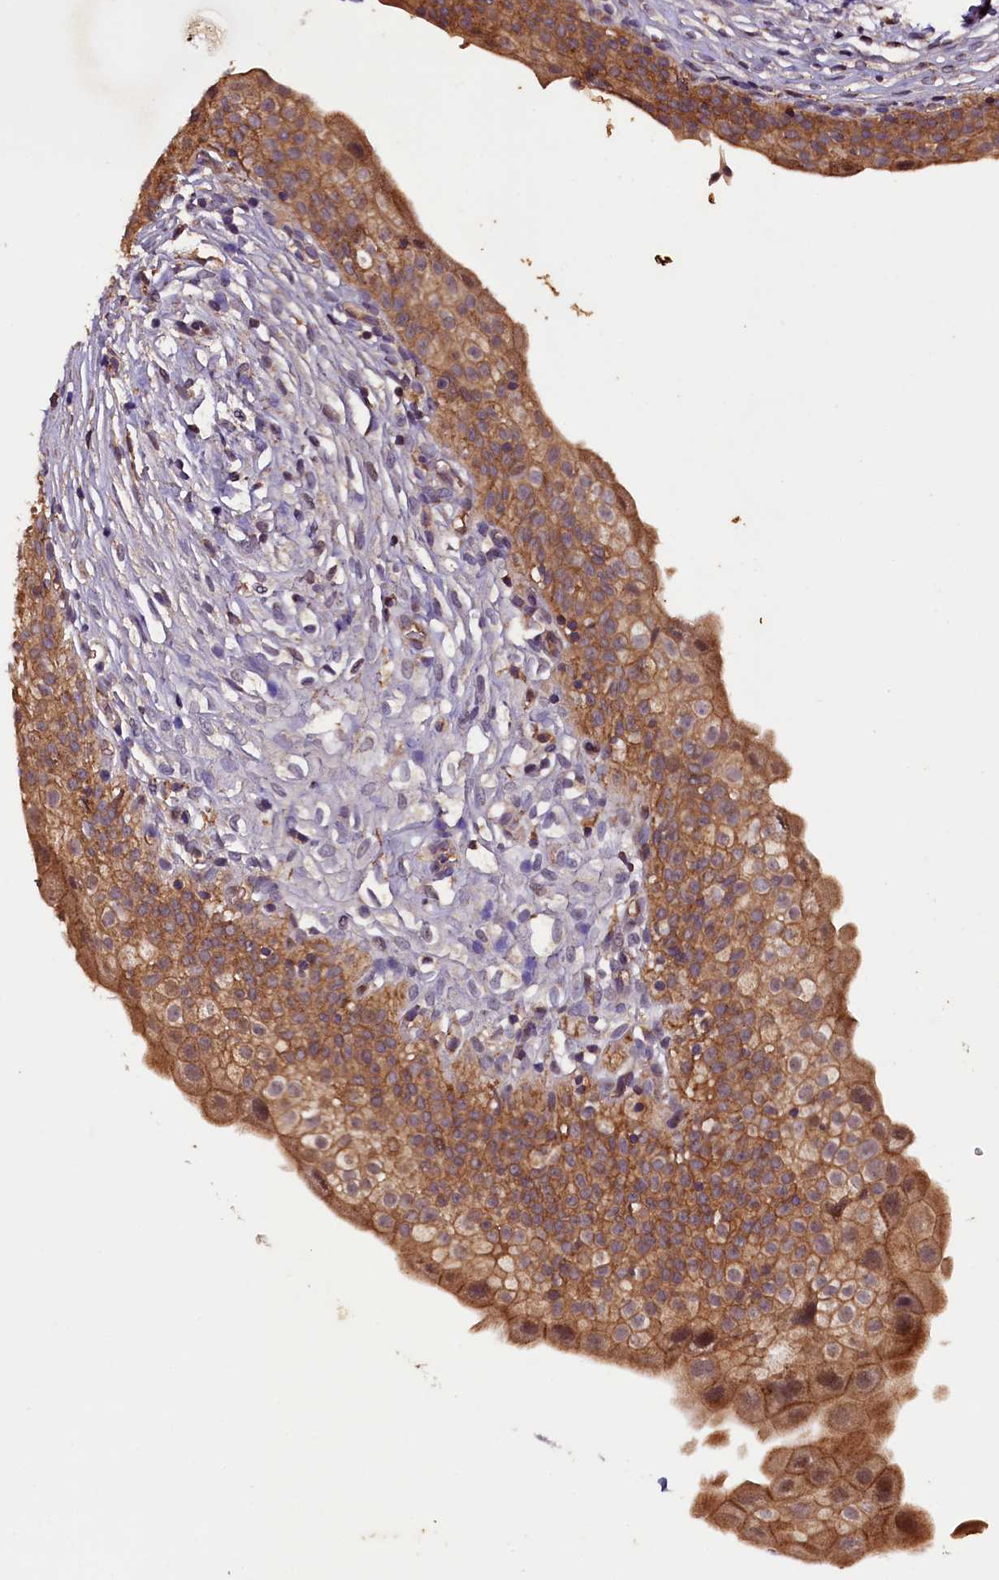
{"staining": {"intensity": "moderate", "quantity": ">75%", "location": "cytoplasmic/membranous"}, "tissue": "urinary bladder", "cell_type": "Urothelial cells", "image_type": "normal", "snomed": [{"axis": "morphology", "description": "Normal tissue, NOS"}, {"axis": "topography", "description": "Urinary bladder"}], "caption": "This histopathology image displays normal urinary bladder stained with immunohistochemistry (IHC) to label a protein in brown. The cytoplasmic/membranous of urothelial cells show moderate positivity for the protein. Nuclei are counter-stained blue.", "gene": "PLXNB1", "patient": {"sex": "male", "age": 55}}